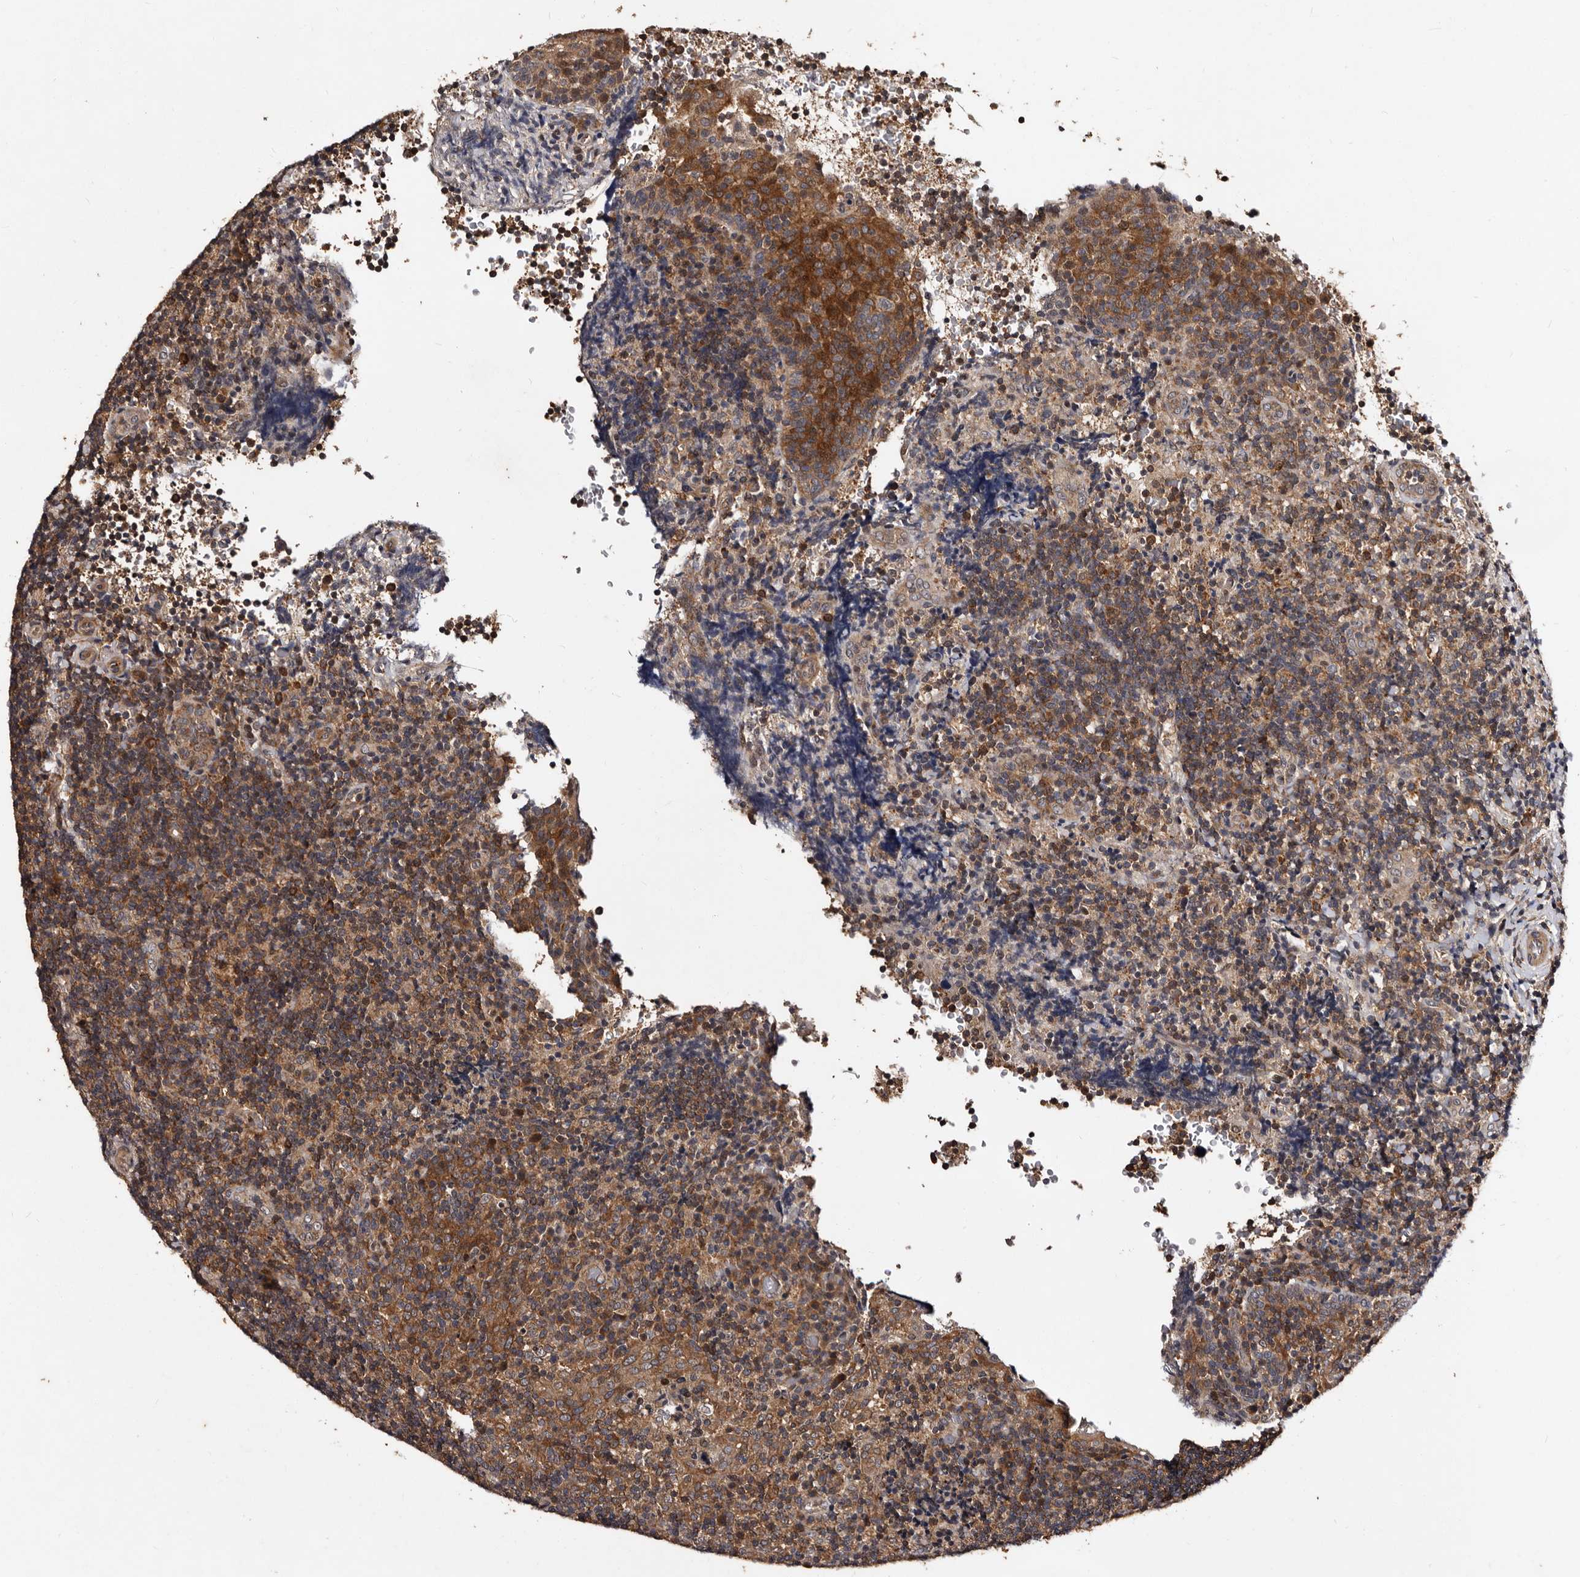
{"staining": {"intensity": "moderate", "quantity": ">75%", "location": "cytoplasmic/membranous"}, "tissue": "lymphoma", "cell_type": "Tumor cells", "image_type": "cancer", "snomed": [{"axis": "morphology", "description": "Malignant lymphoma, non-Hodgkin's type, High grade"}, {"axis": "topography", "description": "Tonsil"}], "caption": "An image of human malignant lymphoma, non-Hodgkin's type (high-grade) stained for a protein displays moderate cytoplasmic/membranous brown staining in tumor cells.", "gene": "MKRN3", "patient": {"sex": "female", "age": 36}}